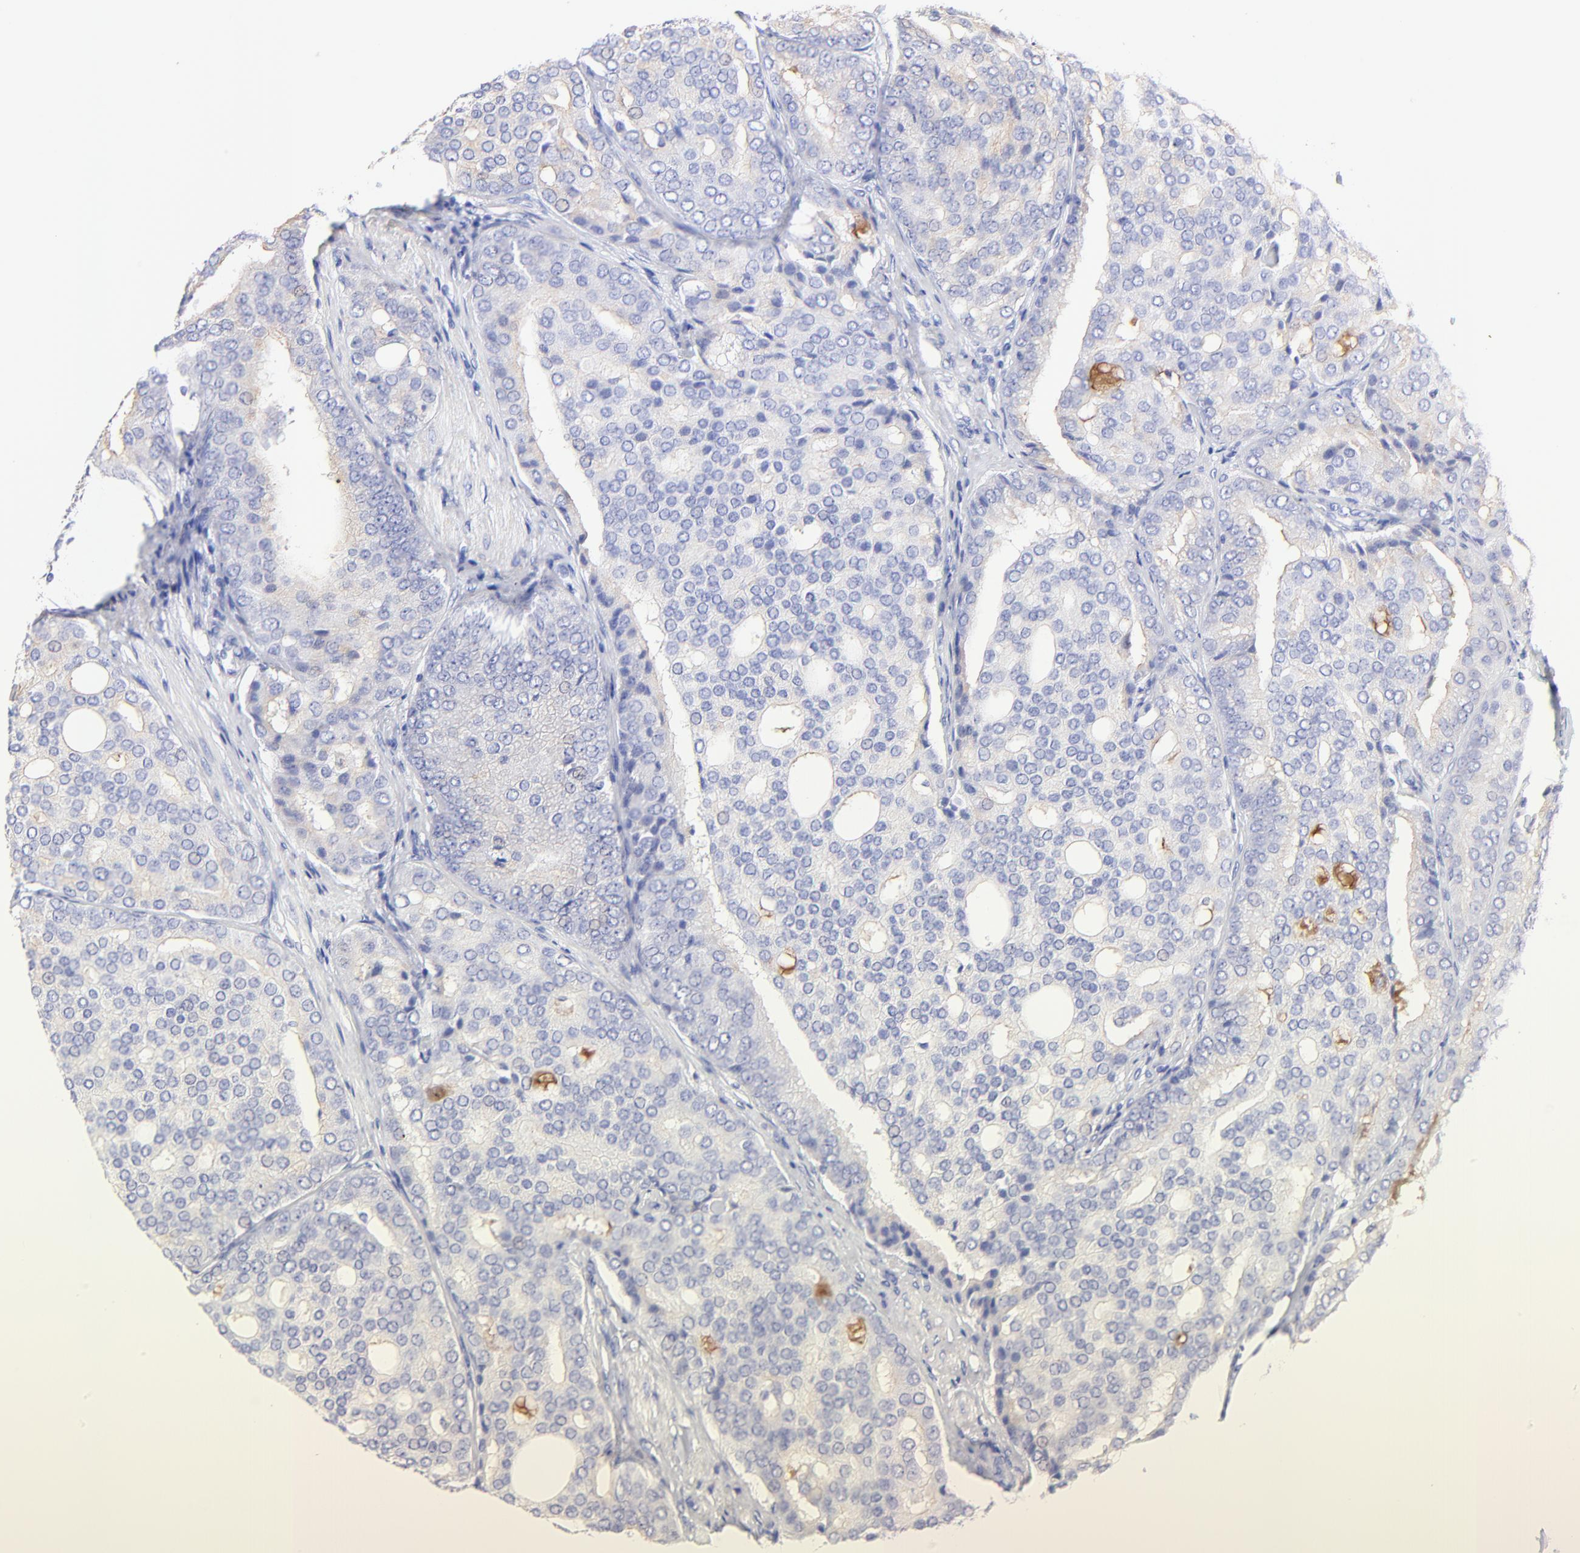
{"staining": {"intensity": "weak", "quantity": "<25%", "location": "cytoplasmic/membranous"}, "tissue": "prostate cancer", "cell_type": "Tumor cells", "image_type": "cancer", "snomed": [{"axis": "morphology", "description": "Adenocarcinoma, High grade"}, {"axis": "topography", "description": "Prostate"}], "caption": "Immunohistochemical staining of prostate cancer (adenocarcinoma (high-grade)) reveals no significant staining in tumor cells. (Stains: DAB immunohistochemistry (IHC) with hematoxylin counter stain, Microscopy: brightfield microscopy at high magnification).", "gene": "RAB3A", "patient": {"sex": "male", "age": 64}}